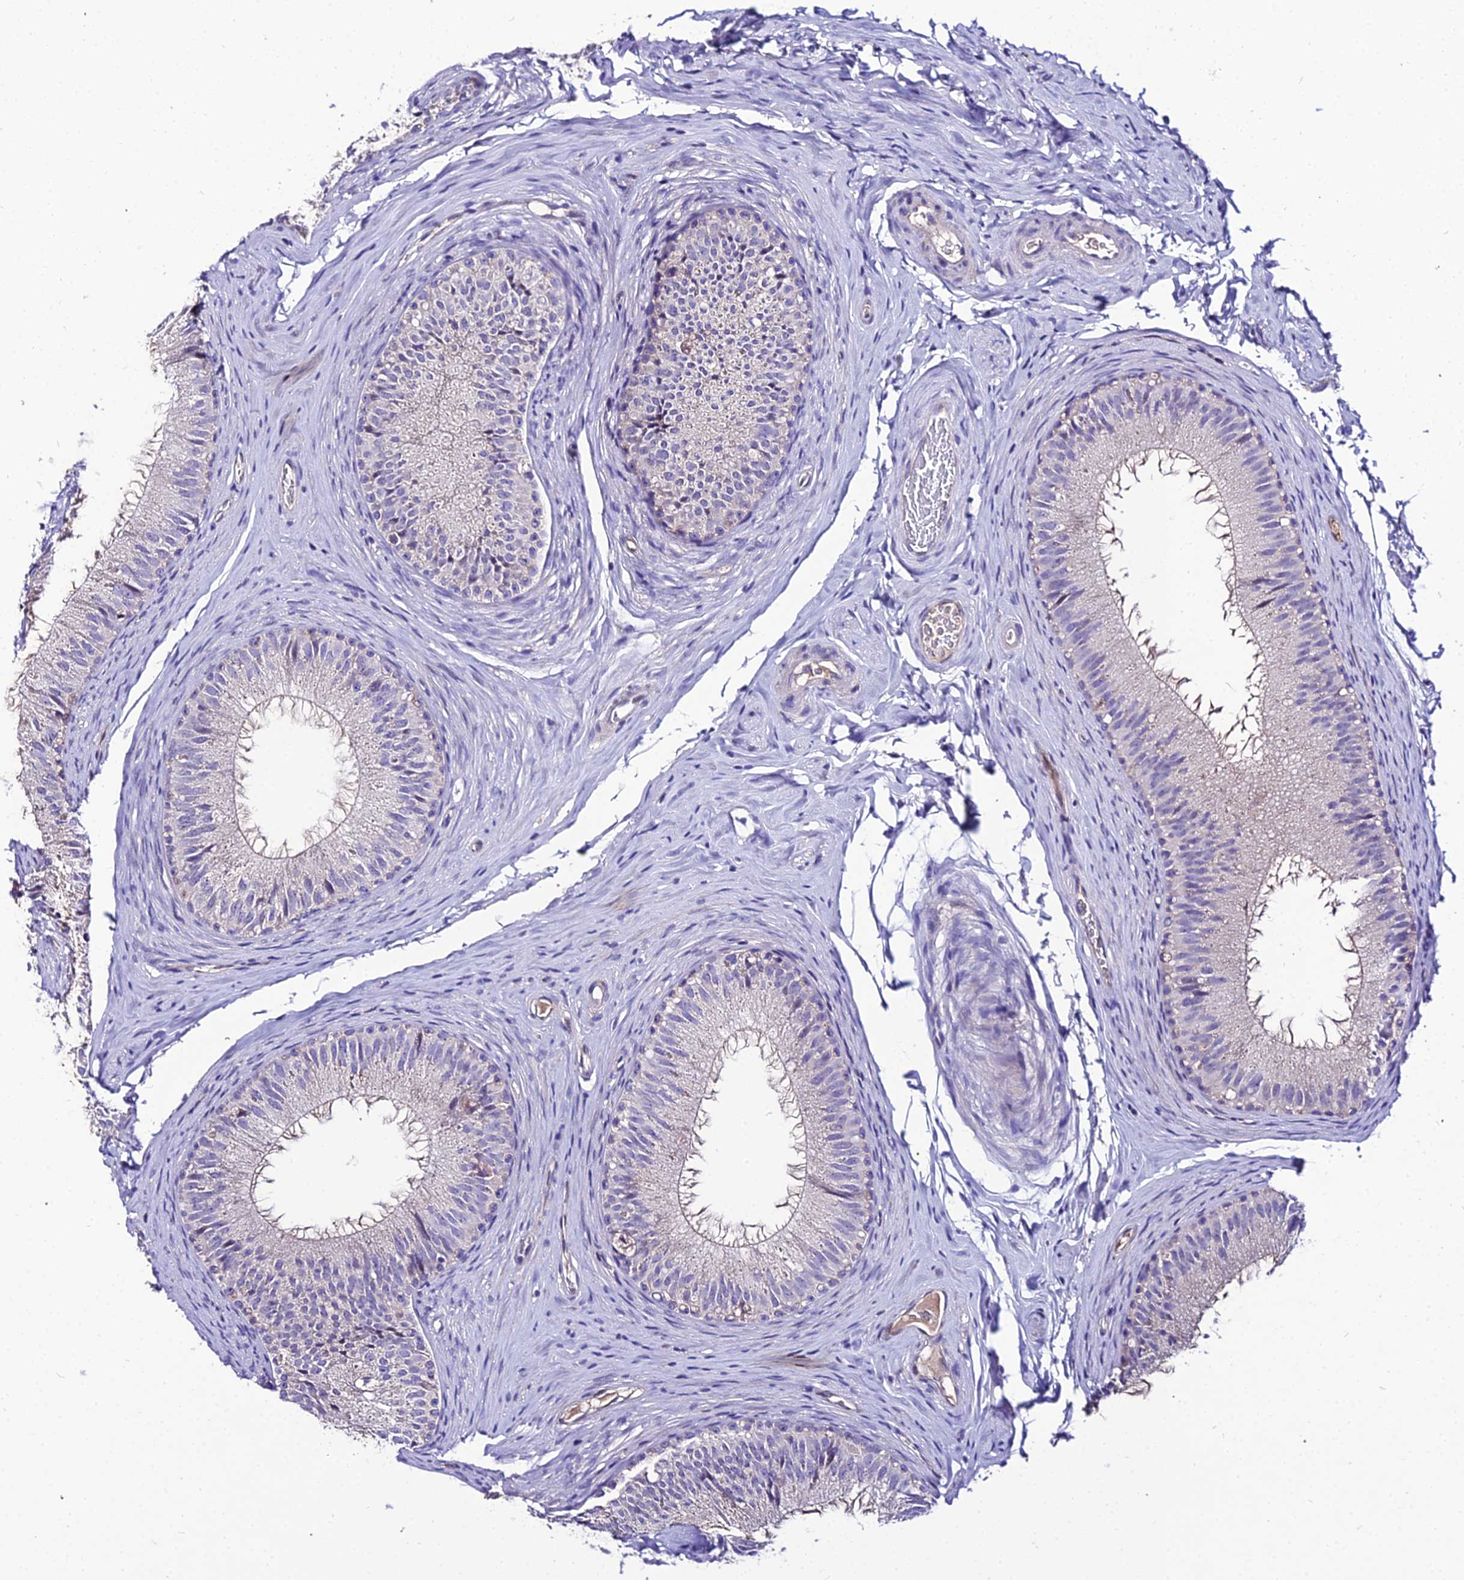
{"staining": {"intensity": "negative", "quantity": "none", "location": "none"}, "tissue": "epididymis", "cell_type": "Glandular cells", "image_type": "normal", "snomed": [{"axis": "morphology", "description": "Normal tissue, NOS"}, {"axis": "topography", "description": "Epididymis"}], "caption": "Glandular cells are negative for protein expression in unremarkable human epididymis. Brightfield microscopy of immunohistochemistry (IHC) stained with DAB (3,3'-diaminobenzidine) (brown) and hematoxylin (blue), captured at high magnification.", "gene": "SHQ1", "patient": {"sex": "male", "age": 34}}